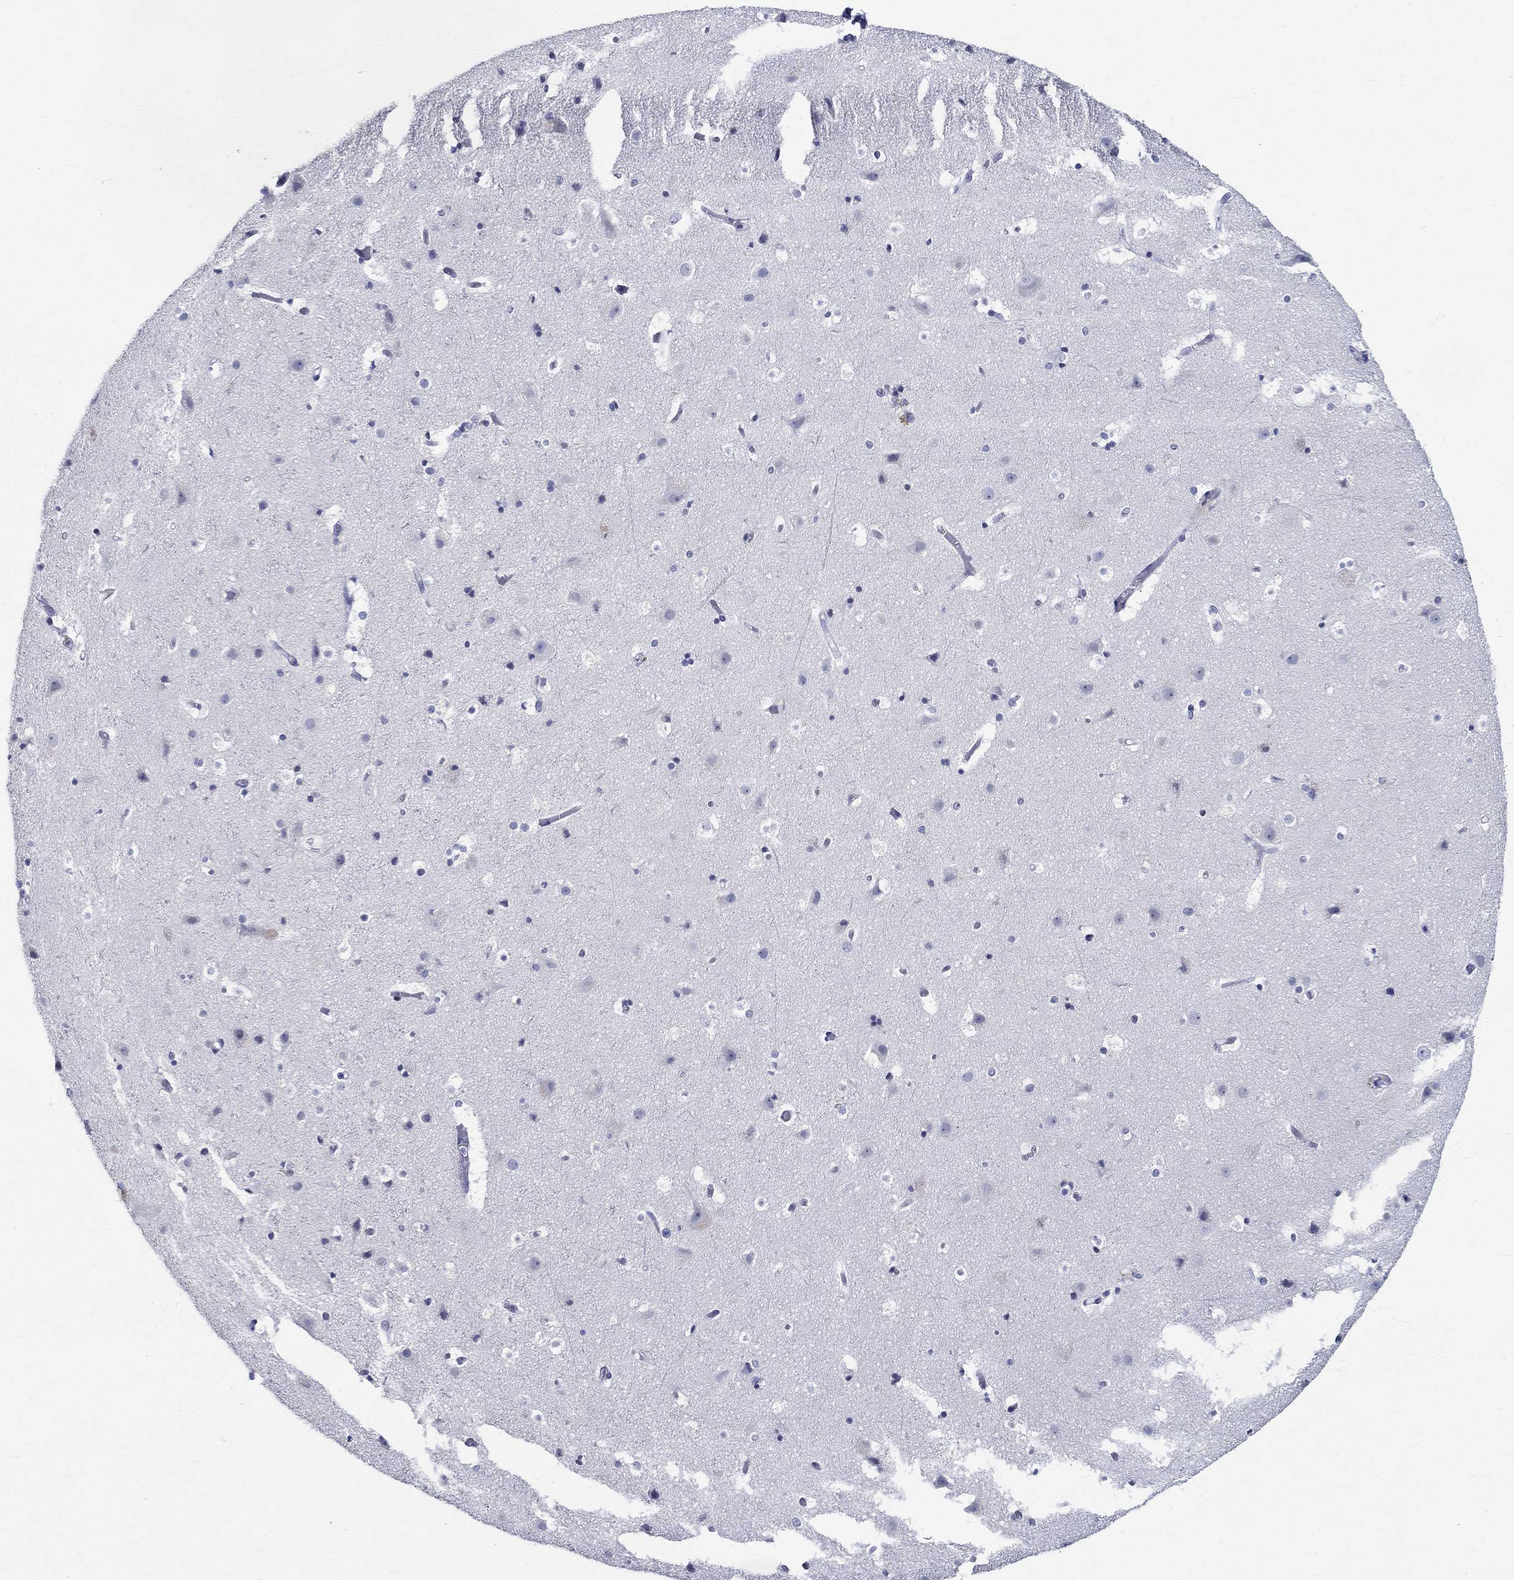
{"staining": {"intensity": "negative", "quantity": "none", "location": "none"}, "tissue": "cerebral cortex", "cell_type": "Endothelial cells", "image_type": "normal", "snomed": [{"axis": "morphology", "description": "Normal tissue, NOS"}, {"axis": "topography", "description": "Cerebral cortex"}], "caption": "Immunohistochemical staining of benign human cerebral cortex displays no significant positivity in endothelial cells. (DAB (3,3'-diaminobenzidine) immunohistochemistry with hematoxylin counter stain).", "gene": "CETN1", "patient": {"sex": "female", "age": 52}}